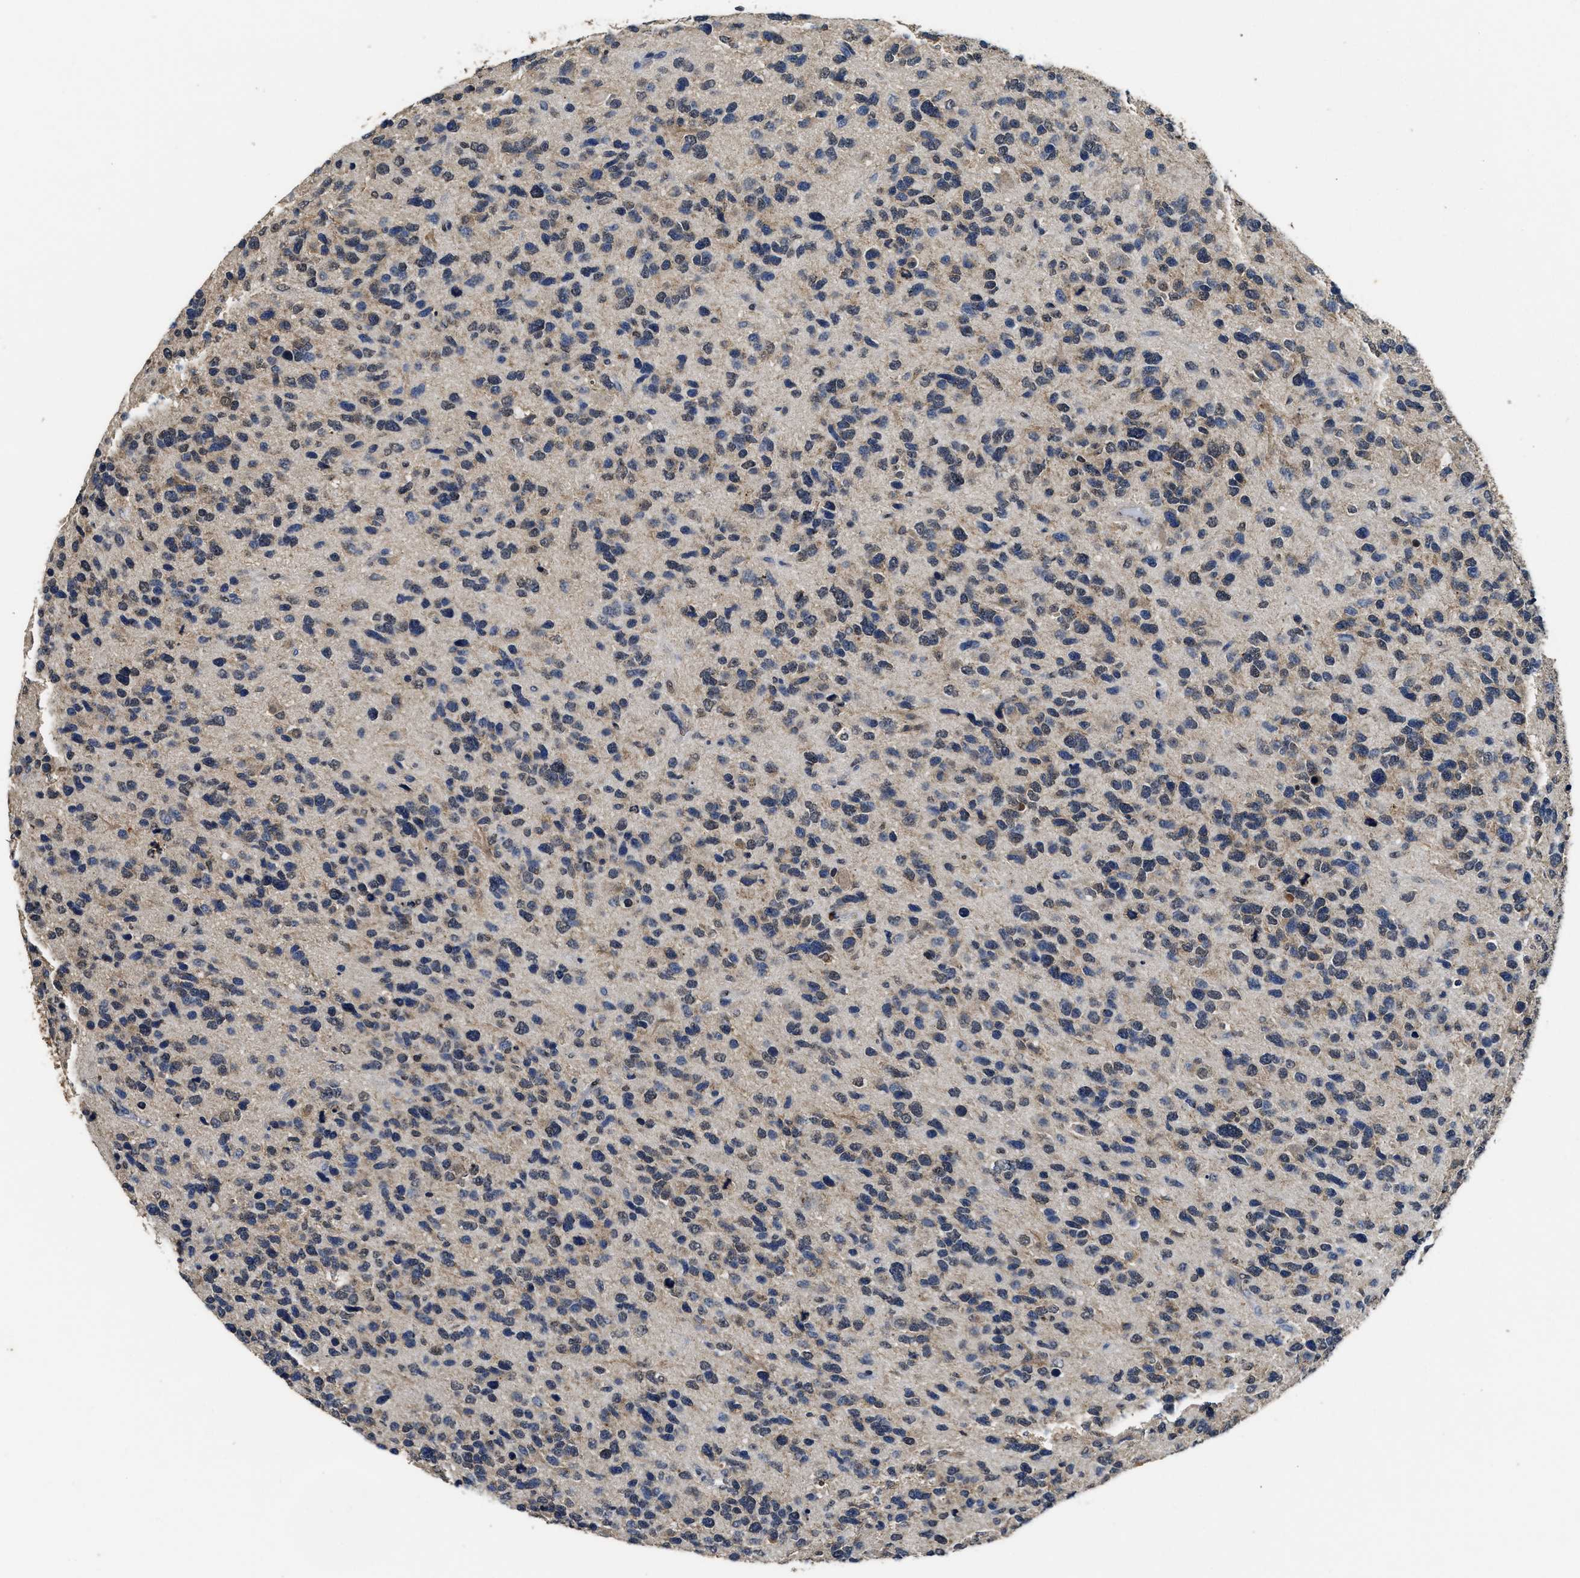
{"staining": {"intensity": "weak", "quantity": "25%-75%", "location": "cytoplasmic/membranous"}, "tissue": "glioma", "cell_type": "Tumor cells", "image_type": "cancer", "snomed": [{"axis": "morphology", "description": "Glioma, malignant, High grade"}, {"axis": "topography", "description": "Brain"}], "caption": "Approximately 25%-75% of tumor cells in human high-grade glioma (malignant) display weak cytoplasmic/membranous protein staining as visualized by brown immunohistochemical staining.", "gene": "CTNNA1", "patient": {"sex": "female", "age": 58}}